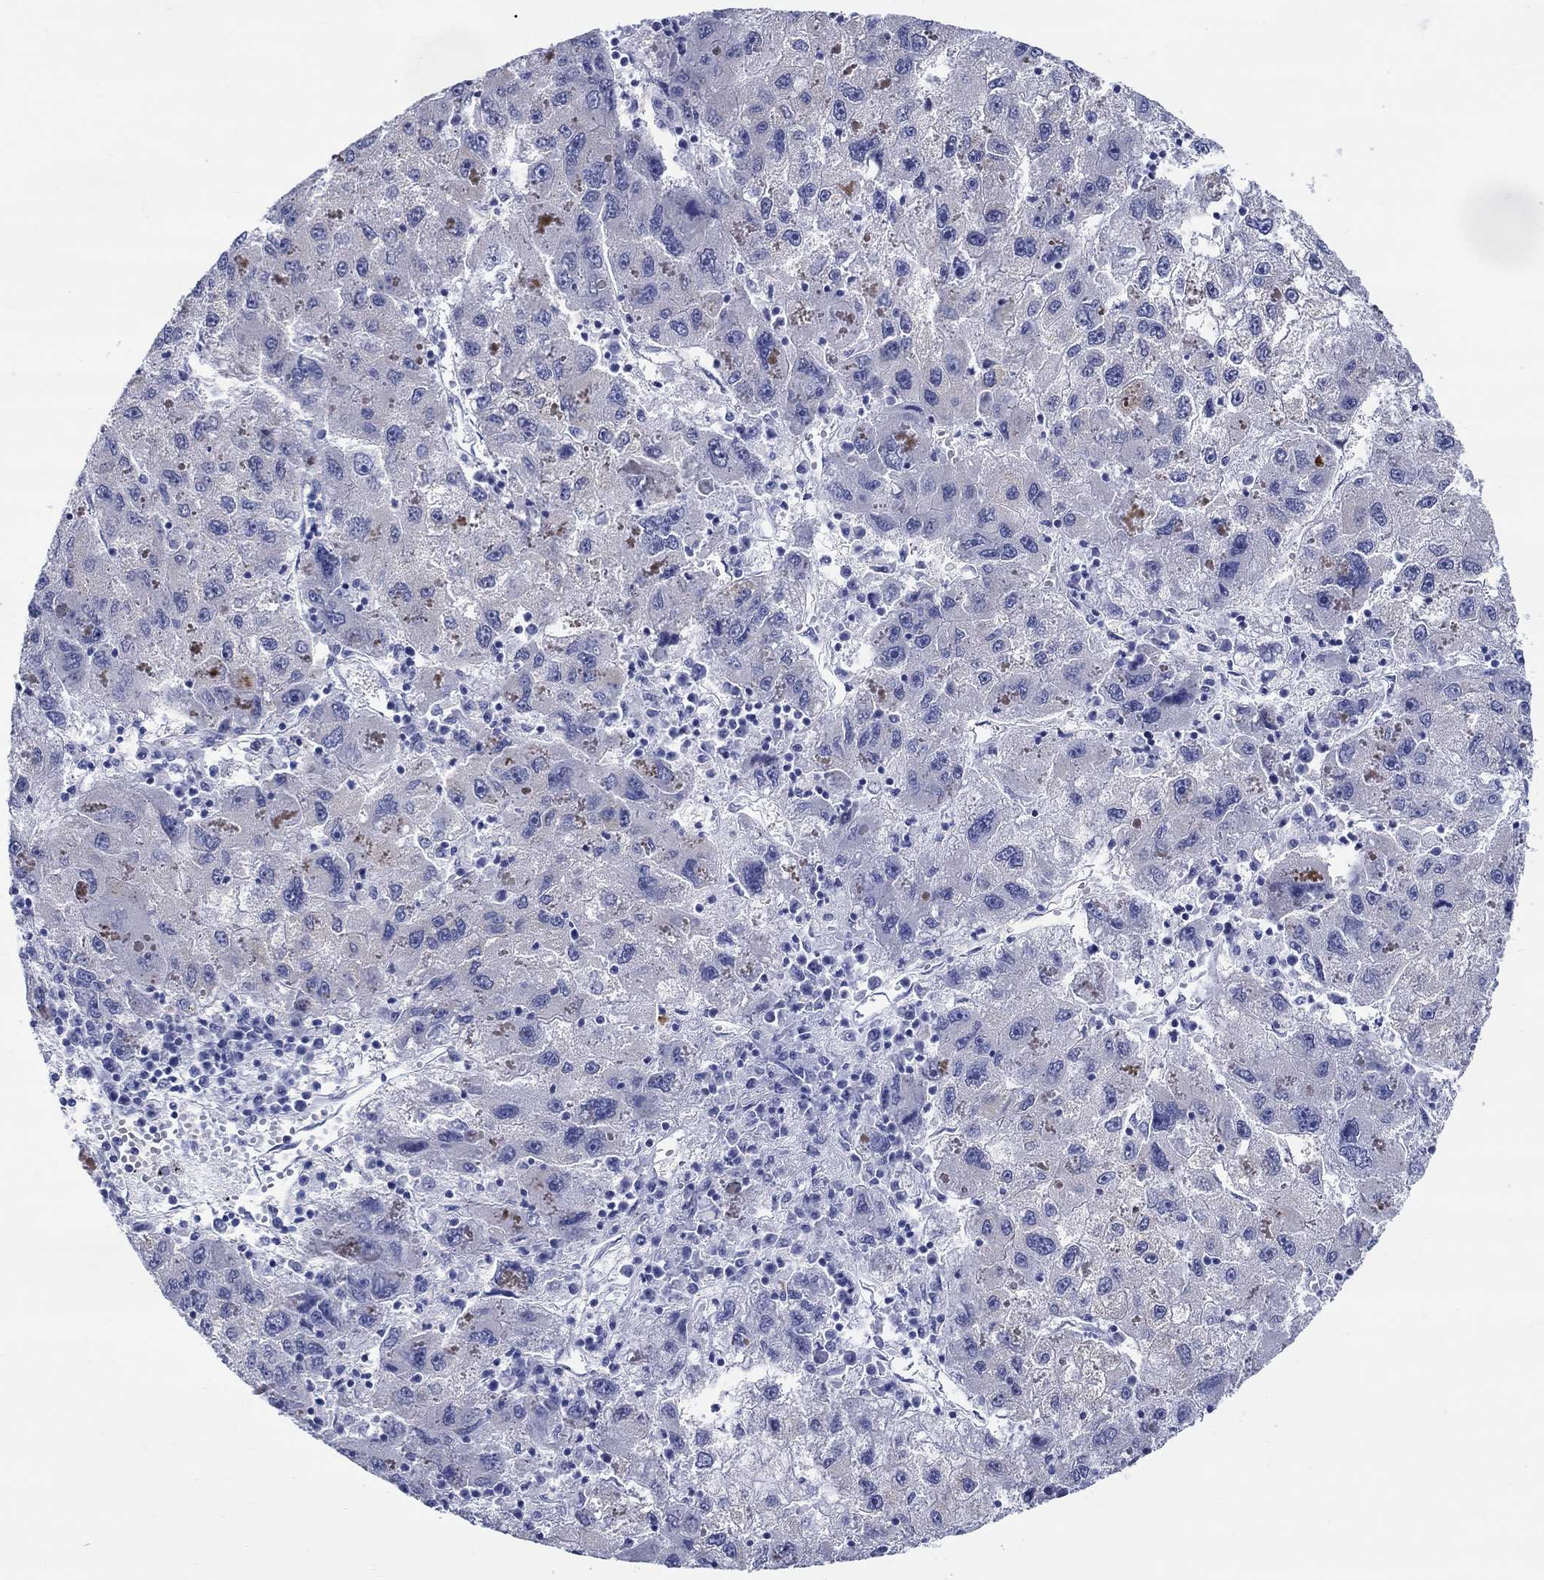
{"staining": {"intensity": "moderate", "quantity": "<25%", "location": "cytoplasmic/membranous"}, "tissue": "liver cancer", "cell_type": "Tumor cells", "image_type": "cancer", "snomed": [{"axis": "morphology", "description": "Carcinoma, Hepatocellular, NOS"}, {"axis": "topography", "description": "Liver"}], "caption": "This image demonstrates liver cancer stained with immunohistochemistry to label a protein in brown. The cytoplasmic/membranous of tumor cells show moderate positivity for the protein. Nuclei are counter-stained blue.", "gene": "CRYGS", "patient": {"sex": "male", "age": 75}}